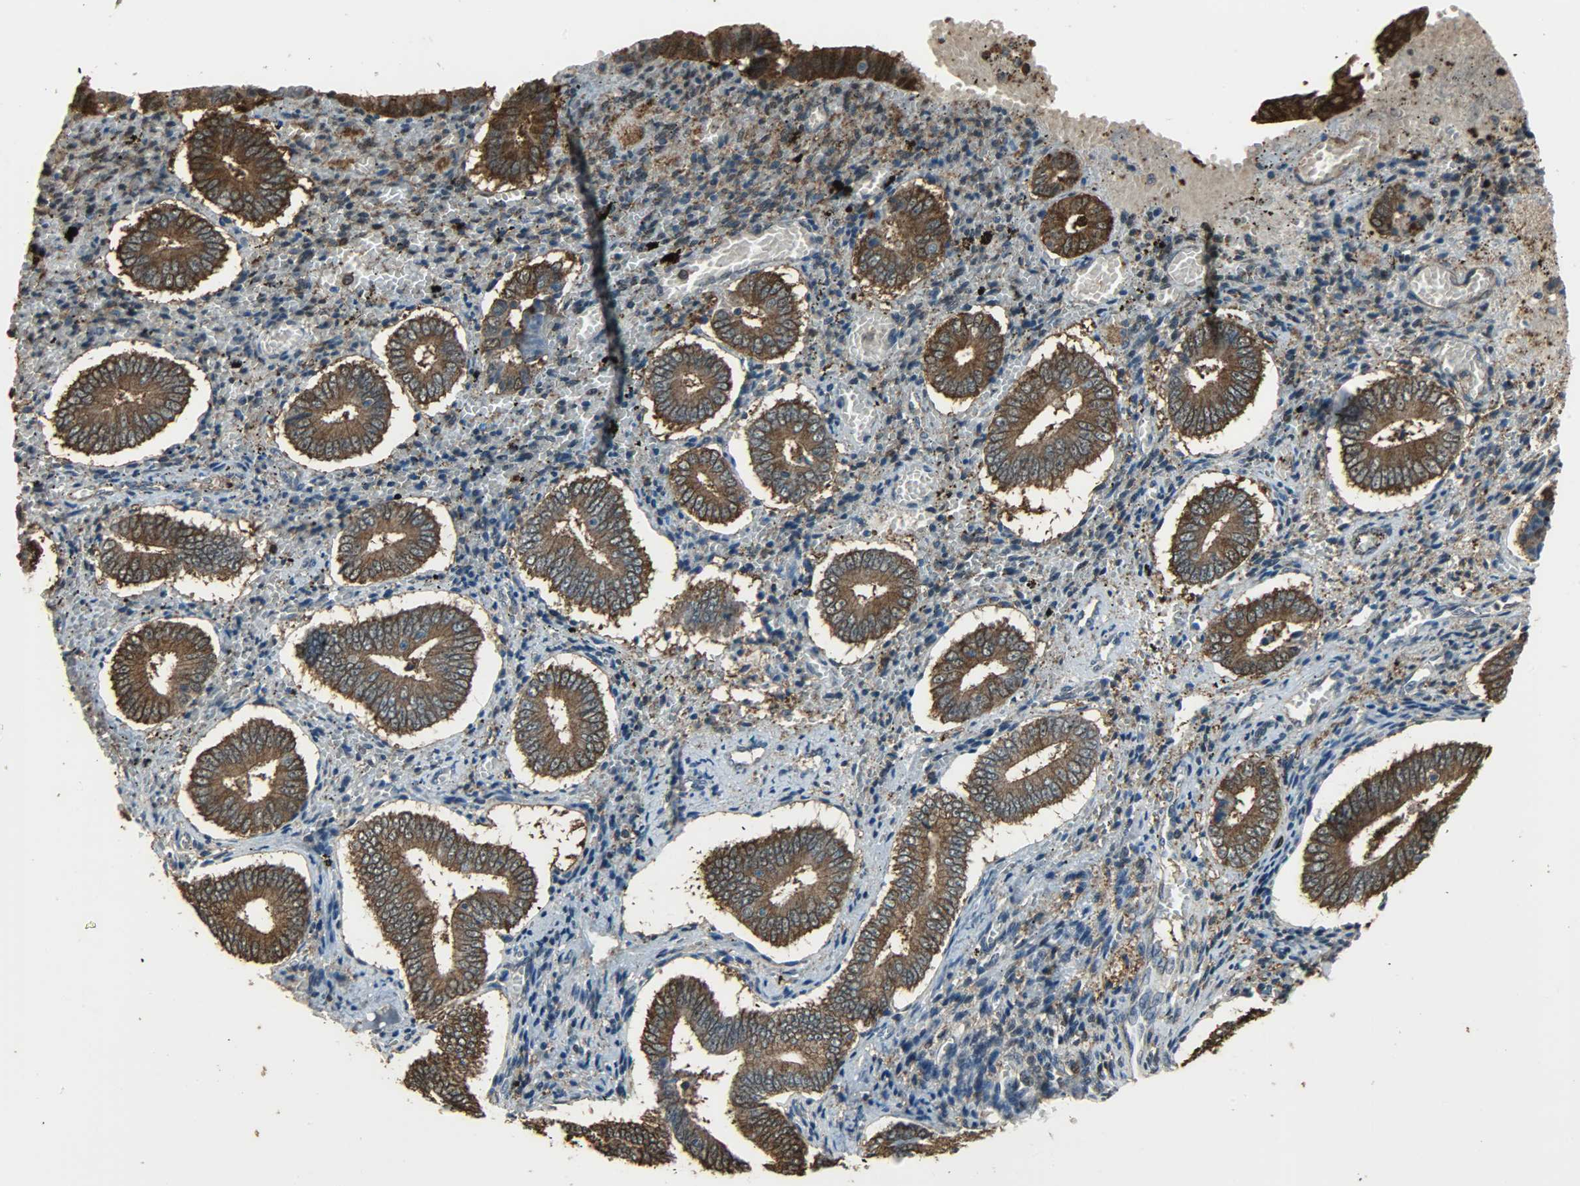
{"staining": {"intensity": "negative", "quantity": "none", "location": "none"}, "tissue": "endometrium", "cell_type": "Cells in endometrial stroma", "image_type": "normal", "snomed": [{"axis": "morphology", "description": "Normal tissue, NOS"}, {"axis": "topography", "description": "Endometrium"}], "caption": "Cells in endometrial stroma show no significant expression in unremarkable endometrium.", "gene": "LDHB", "patient": {"sex": "female", "age": 42}}